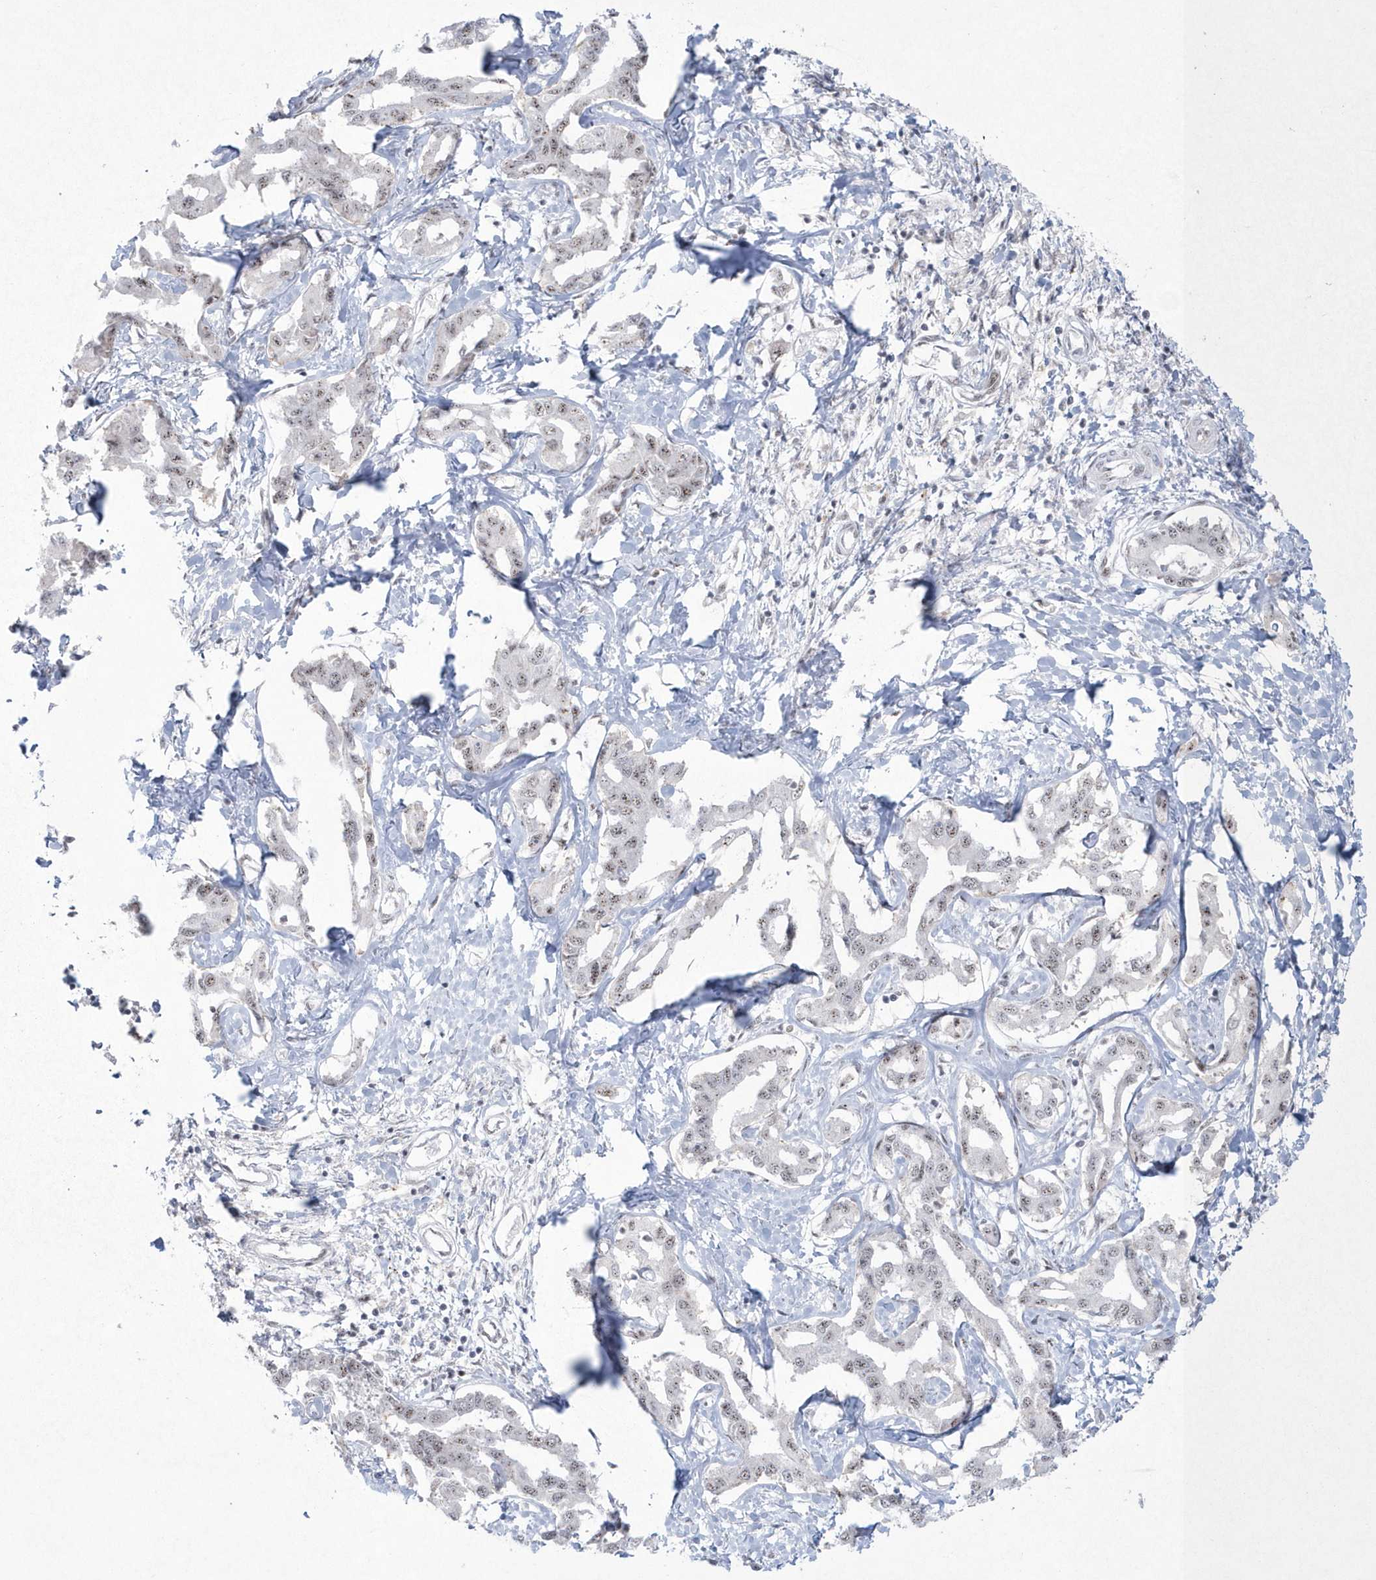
{"staining": {"intensity": "weak", "quantity": "<25%", "location": "nuclear"}, "tissue": "liver cancer", "cell_type": "Tumor cells", "image_type": "cancer", "snomed": [{"axis": "morphology", "description": "Cholangiocarcinoma"}, {"axis": "topography", "description": "Liver"}], "caption": "DAB immunohistochemical staining of human liver cancer displays no significant positivity in tumor cells. (Immunohistochemistry (ihc), brightfield microscopy, high magnification).", "gene": "KDM6B", "patient": {"sex": "male", "age": 59}}